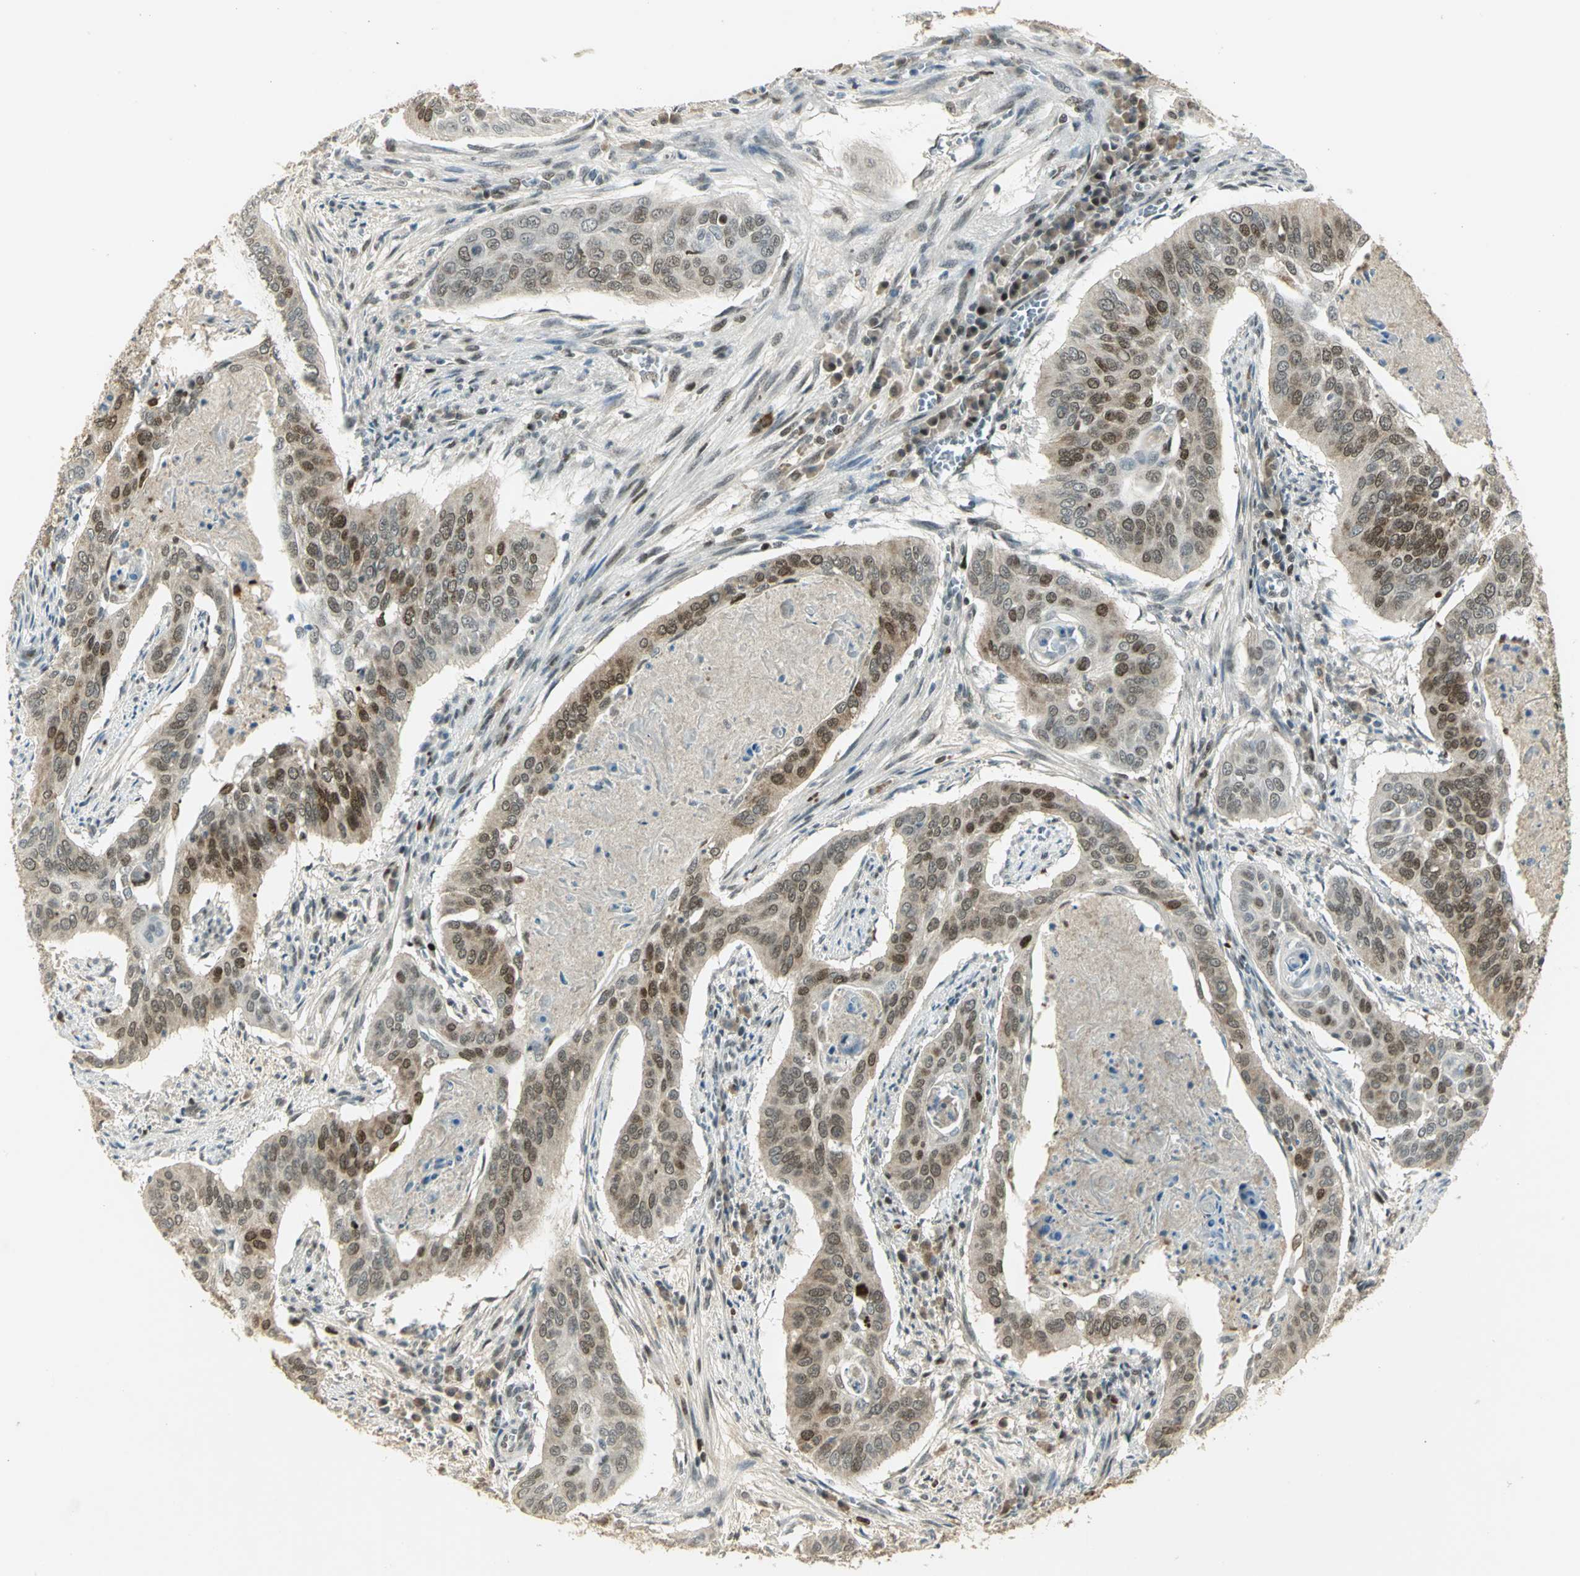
{"staining": {"intensity": "strong", "quantity": ">75%", "location": "nuclear"}, "tissue": "cervical cancer", "cell_type": "Tumor cells", "image_type": "cancer", "snomed": [{"axis": "morphology", "description": "Squamous cell carcinoma, NOS"}, {"axis": "topography", "description": "Cervix"}], "caption": "A high amount of strong nuclear expression is seen in about >75% of tumor cells in cervical cancer (squamous cell carcinoma) tissue.", "gene": "AK6", "patient": {"sex": "female", "age": 39}}